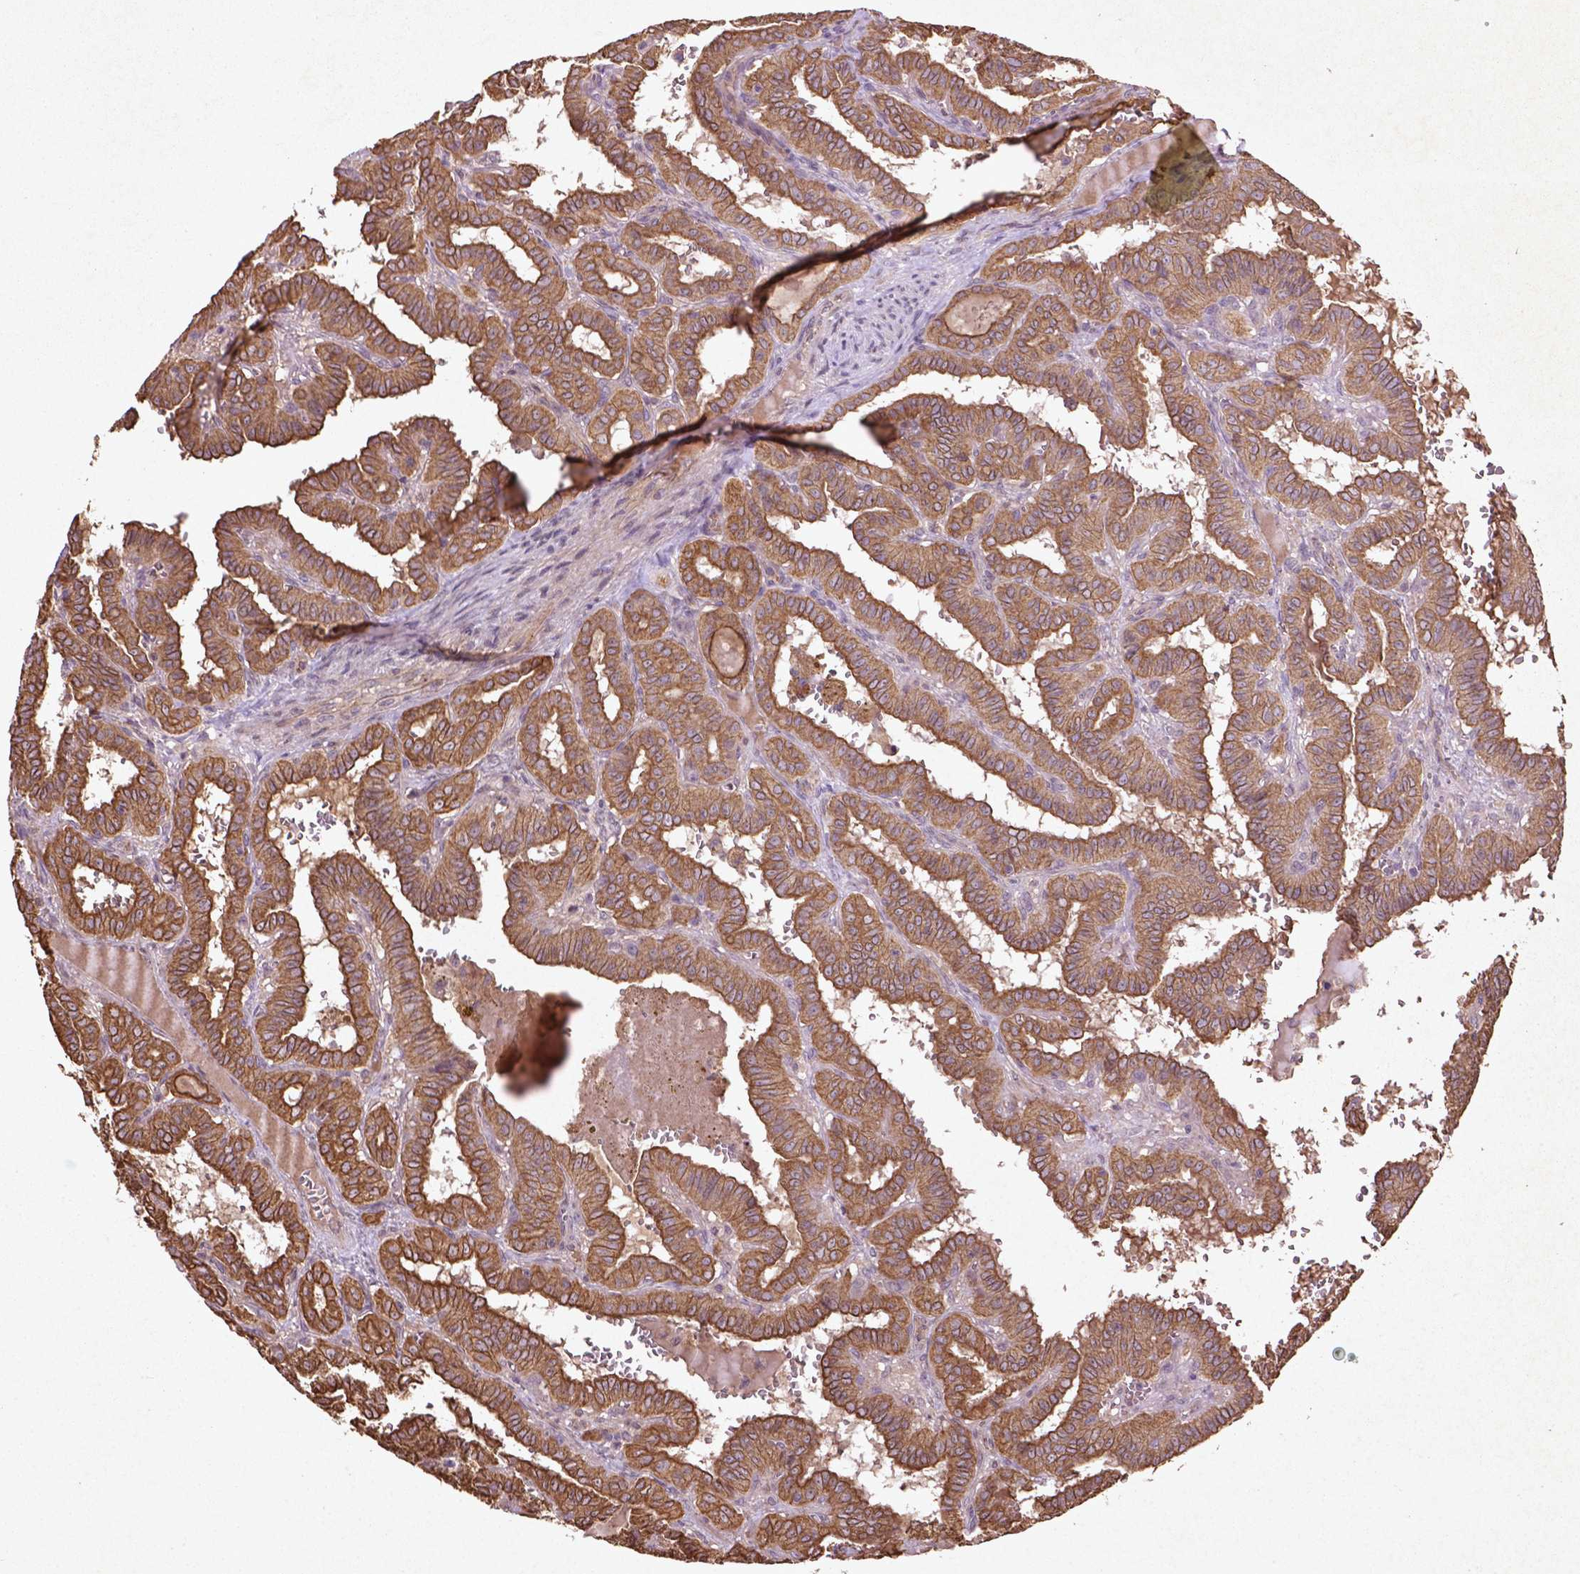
{"staining": {"intensity": "moderate", "quantity": ">75%", "location": "cytoplasmic/membranous"}, "tissue": "thyroid cancer", "cell_type": "Tumor cells", "image_type": "cancer", "snomed": [{"axis": "morphology", "description": "Papillary adenocarcinoma, NOS"}, {"axis": "topography", "description": "Thyroid gland"}], "caption": "Thyroid papillary adenocarcinoma stained with a brown dye reveals moderate cytoplasmic/membranous positive staining in approximately >75% of tumor cells.", "gene": "COQ2", "patient": {"sex": "female", "age": 21}}